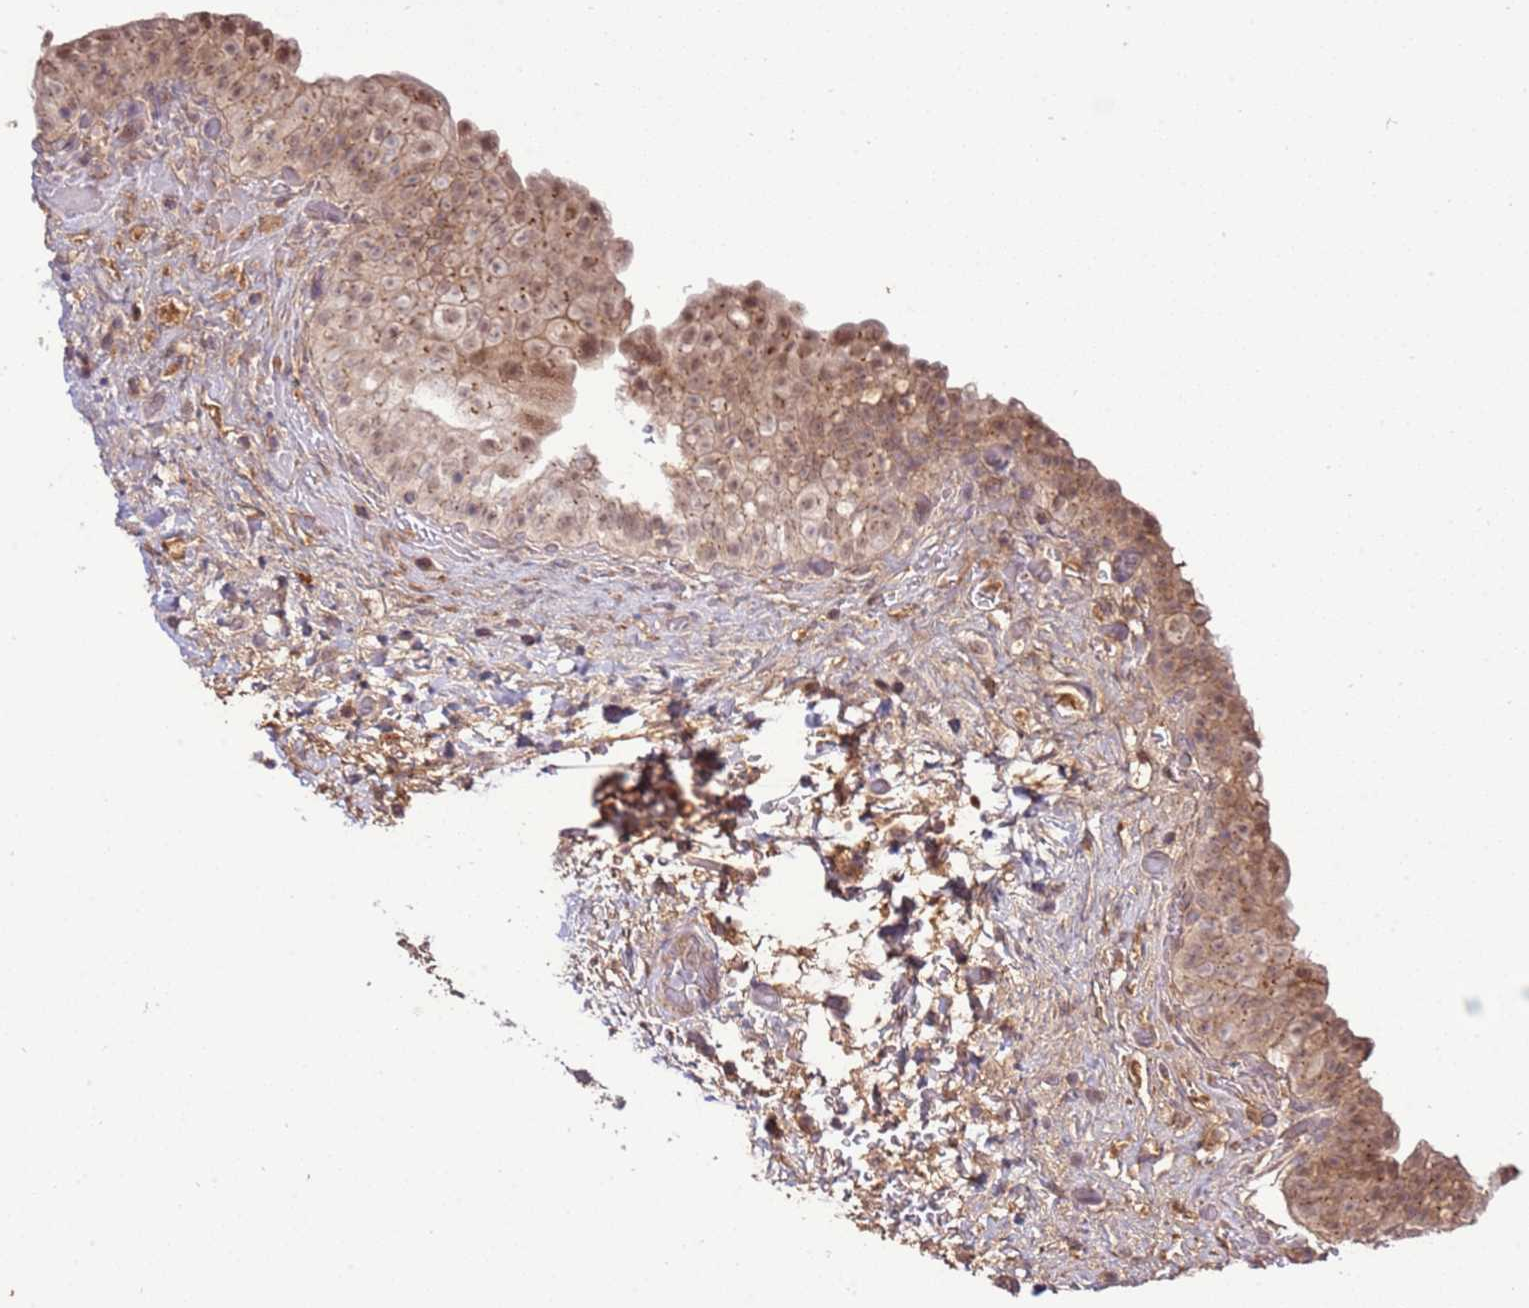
{"staining": {"intensity": "moderate", "quantity": ">75%", "location": "cytoplasmic/membranous,nuclear"}, "tissue": "urinary bladder", "cell_type": "Urothelial cells", "image_type": "normal", "snomed": [{"axis": "morphology", "description": "Normal tissue, NOS"}, {"axis": "topography", "description": "Urinary bladder"}], "caption": "A brown stain highlights moderate cytoplasmic/membranous,nuclear staining of a protein in urothelial cells of normal human urinary bladder. Immunohistochemistry (ihc) stains the protein in brown and the nuclei are stained blue.", "gene": "ZNF624", "patient": {"sex": "male", "age": 69}}